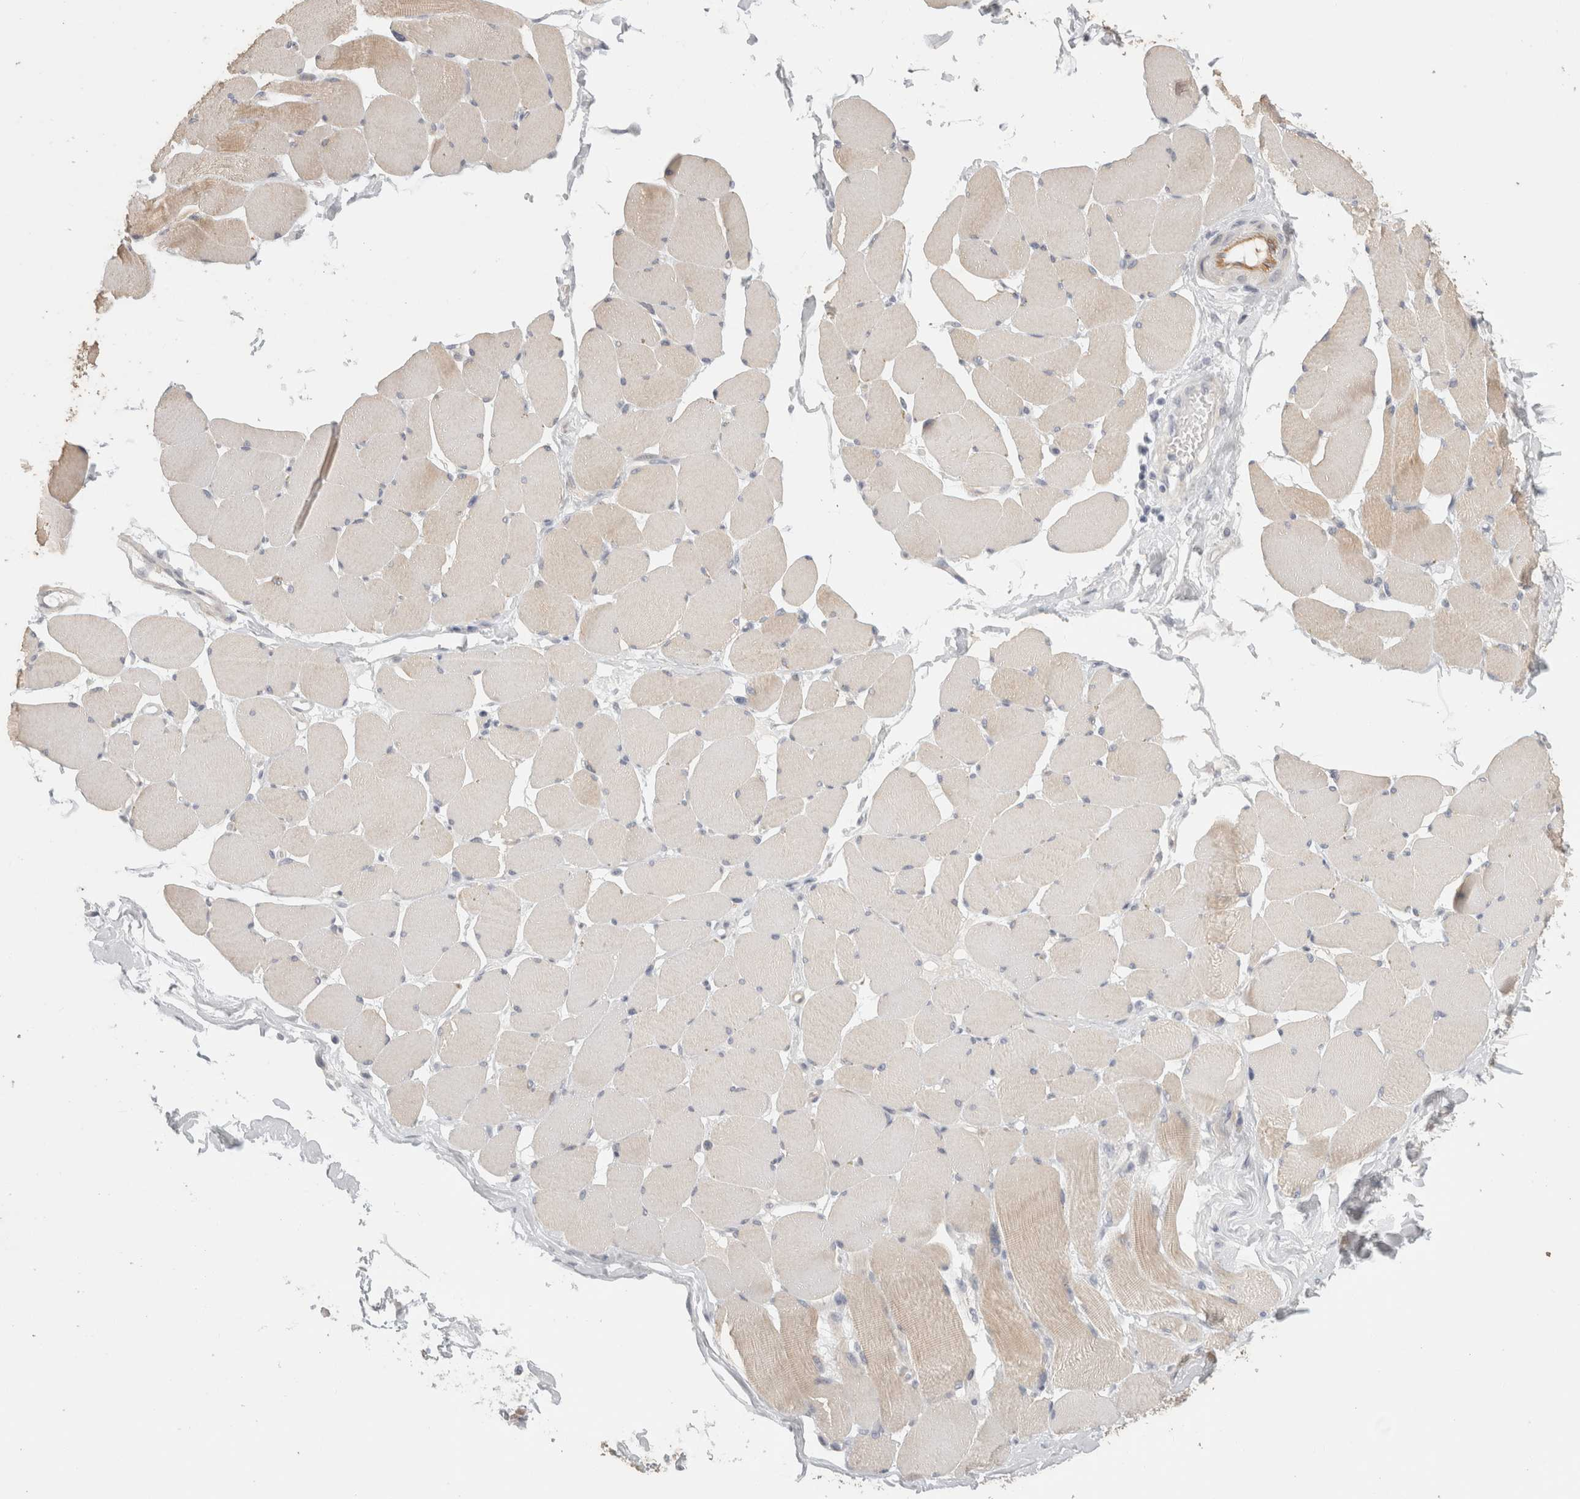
{"staining": {"intensity": "weak", "quantity": "25%-75%", "location": "cytoplasmic/membranous"}, "tissue": "skeletal muscle", "cell_type": "Myocytes", "image_type": "normal", "snomed": [{"axis": "morphology", "description": "Normal tissue, NOS"}, {"axis": "topography", "description": "Skin"}, {"axis": "topography", "description": "Skeletal muscle"}], "caption": "Immunohistochemistry (IHC) histopathology image of unremarkable skeletal muscle: skeletal muscle stained using IHC demonstrates low levels of weak protein expression localized specifically in the cytoplasmic/membranous of myocytes, appearing as a cytoplasmic/membranous brown color.", "gene": "FBLIM1", "patient": {"sex": "male", "age": 83}}